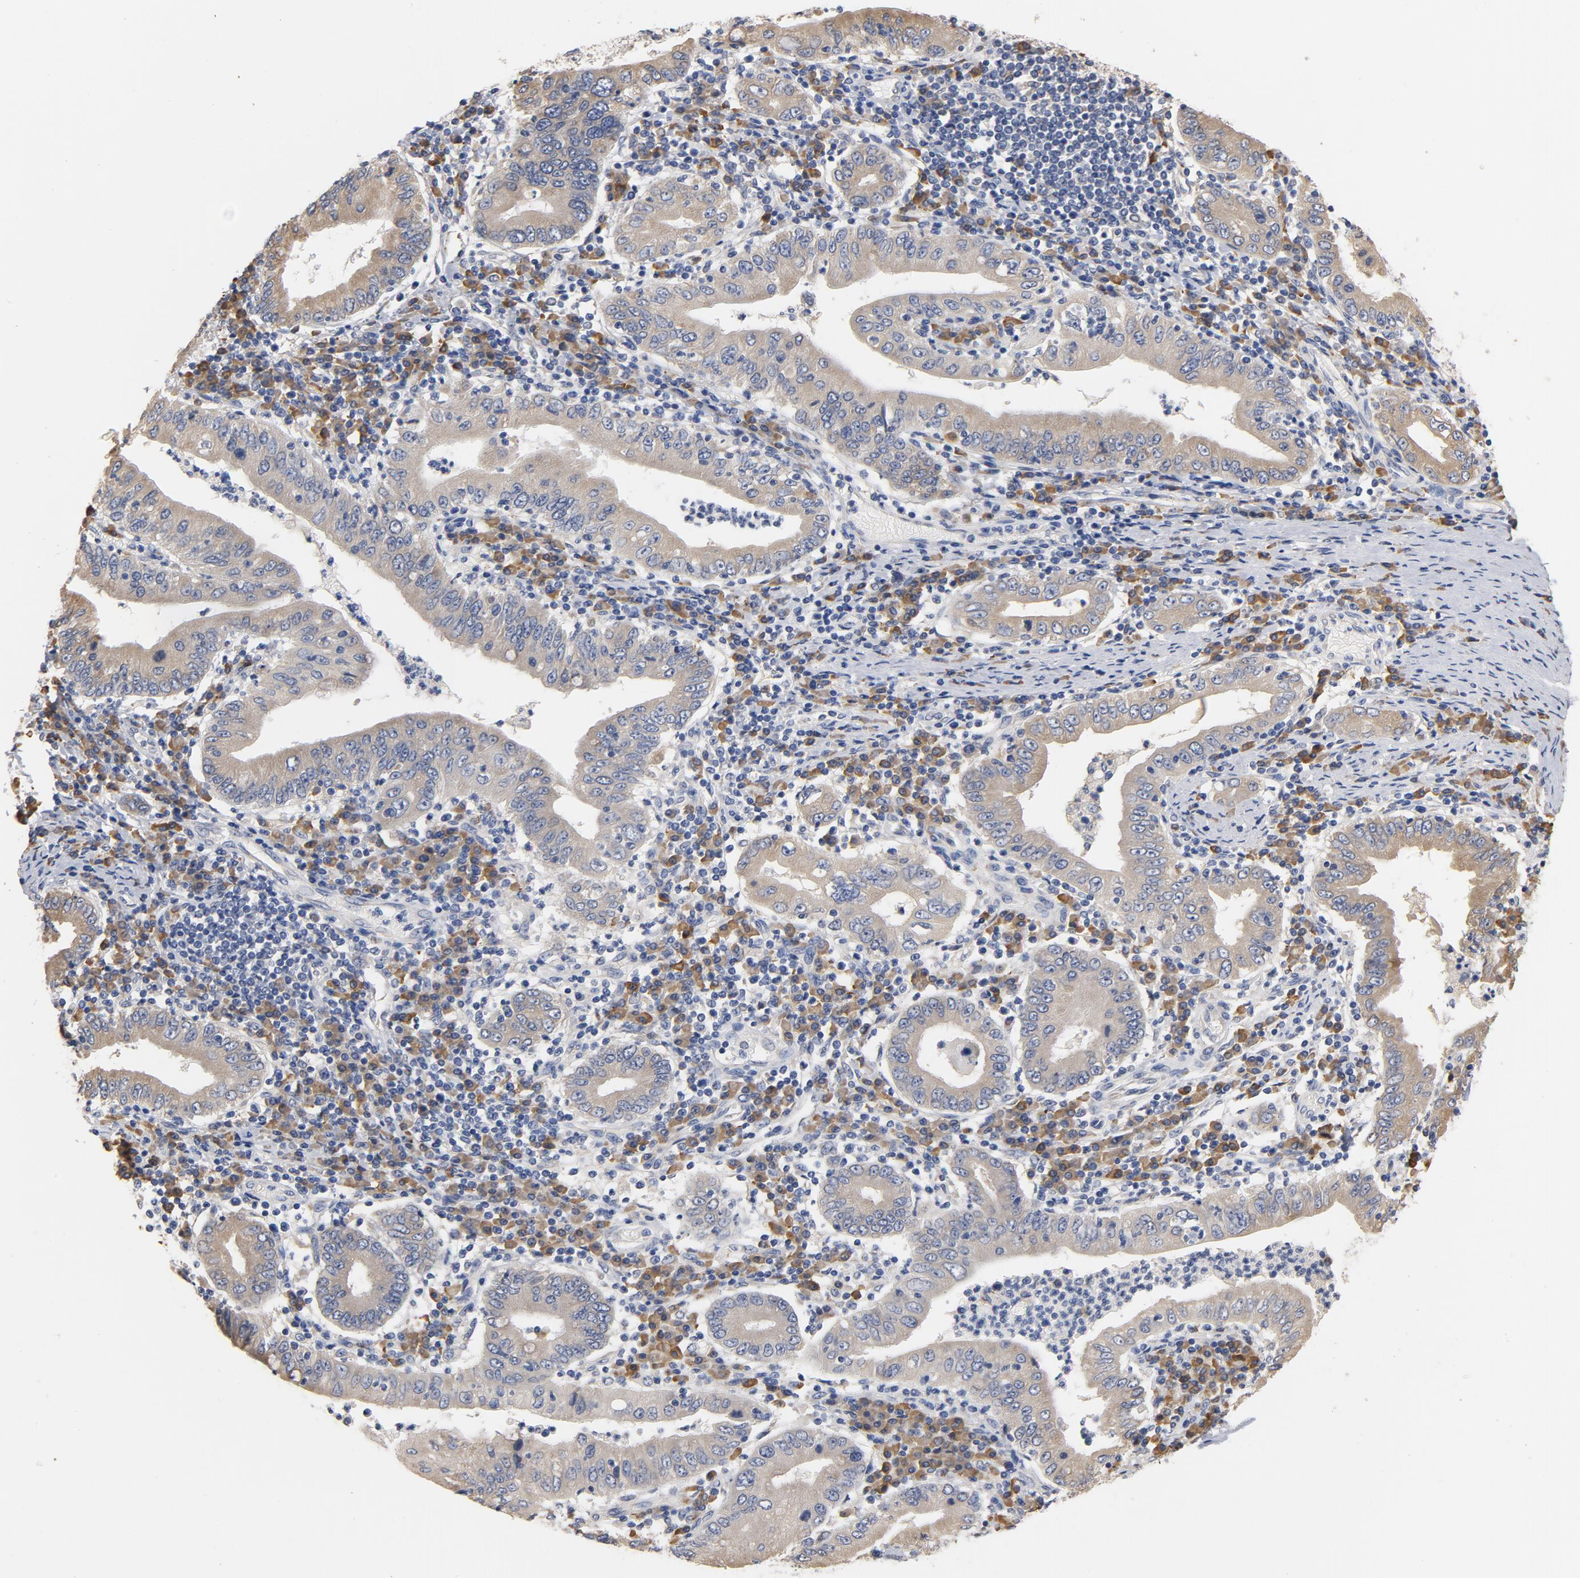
{"staining": {"intensity": "weak", "quantity": "<25%", "location": "cytoplasmic/membranous"}, "tissue": "stomach cancer", "cell_type": "Tumor cells", "image_type": "cancer", "snomed": [{"axis": "morphology", "description": "Normal tissue, NOS"}, {"axis": "morphology", "description": "Adenocarcinoma, NOS"}, {"axis": "topography", "description": "Esophagus"}, {"axis": "topography", "description": "Stomach, upper"}, {"axis": "topography", "description": "Peripheral nerve tissue"}], "caption": "An IHC photomicrograph of stomach adenocarcinoma is shown. There is no staining in tumor cells of stomach adenocarcinoma.", "gene": "TLR4", "patient": {"sex": "male", "age": 62}}